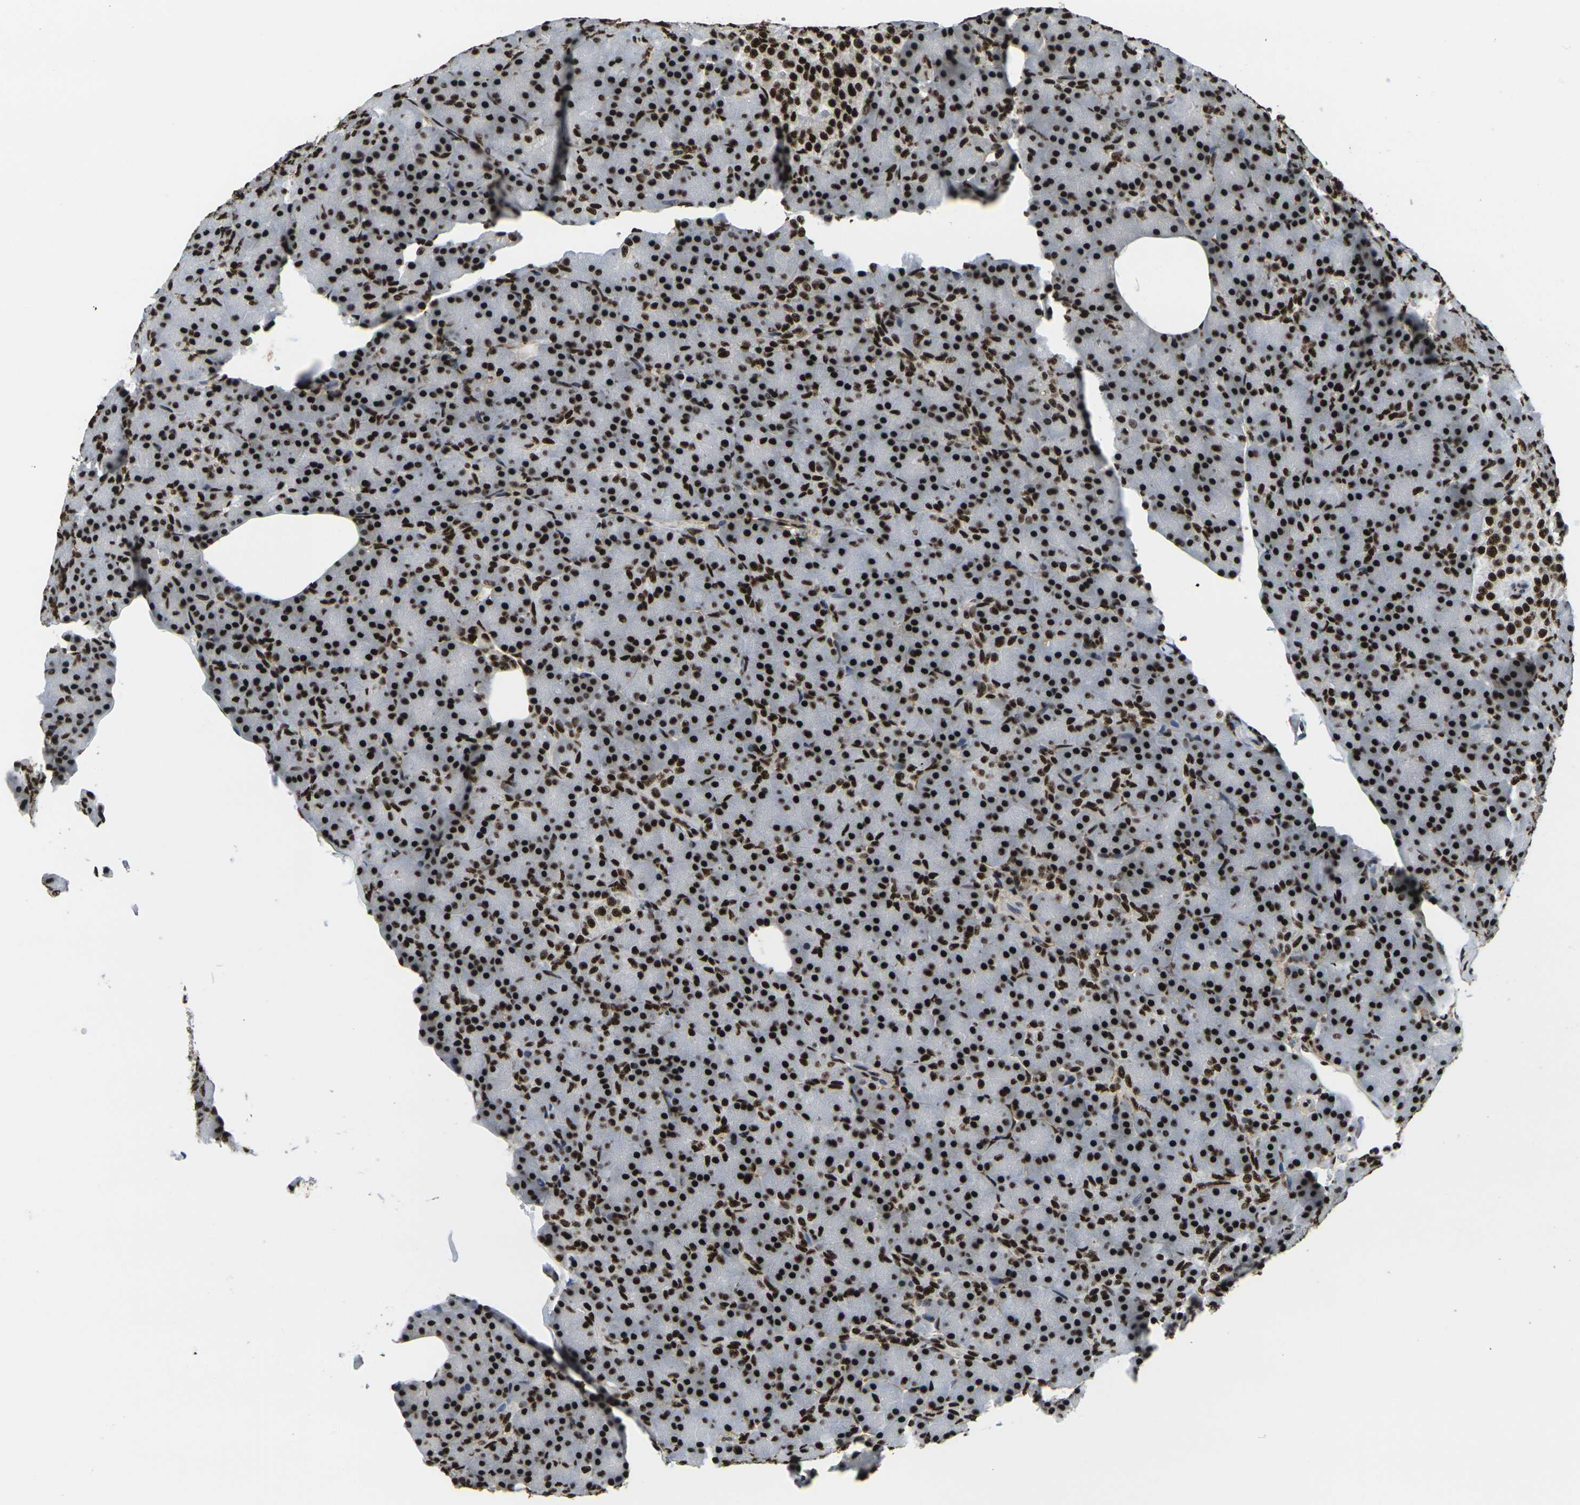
{"staining": {"intensity": "strong", "quantity": ">75%", "location": "nuclear"}, "tissue": "pancreas", "cell_type": "Exocrine glandular cells", "image_type": "normal", "snomed": [{"axis": "morphology", "description": "Normal tissue, NOS"}, {"axis": "topography", "description": "Pancreas"}], "caption": "A high-resolution micrograph shows immunohistochemistry staining of normal pancreas, which shows strong nuclear positivity in approximately >75% of exocrine glandular cells.", "gene": "SMARCC1", "patient": {"sex": "female", "age": 43}}